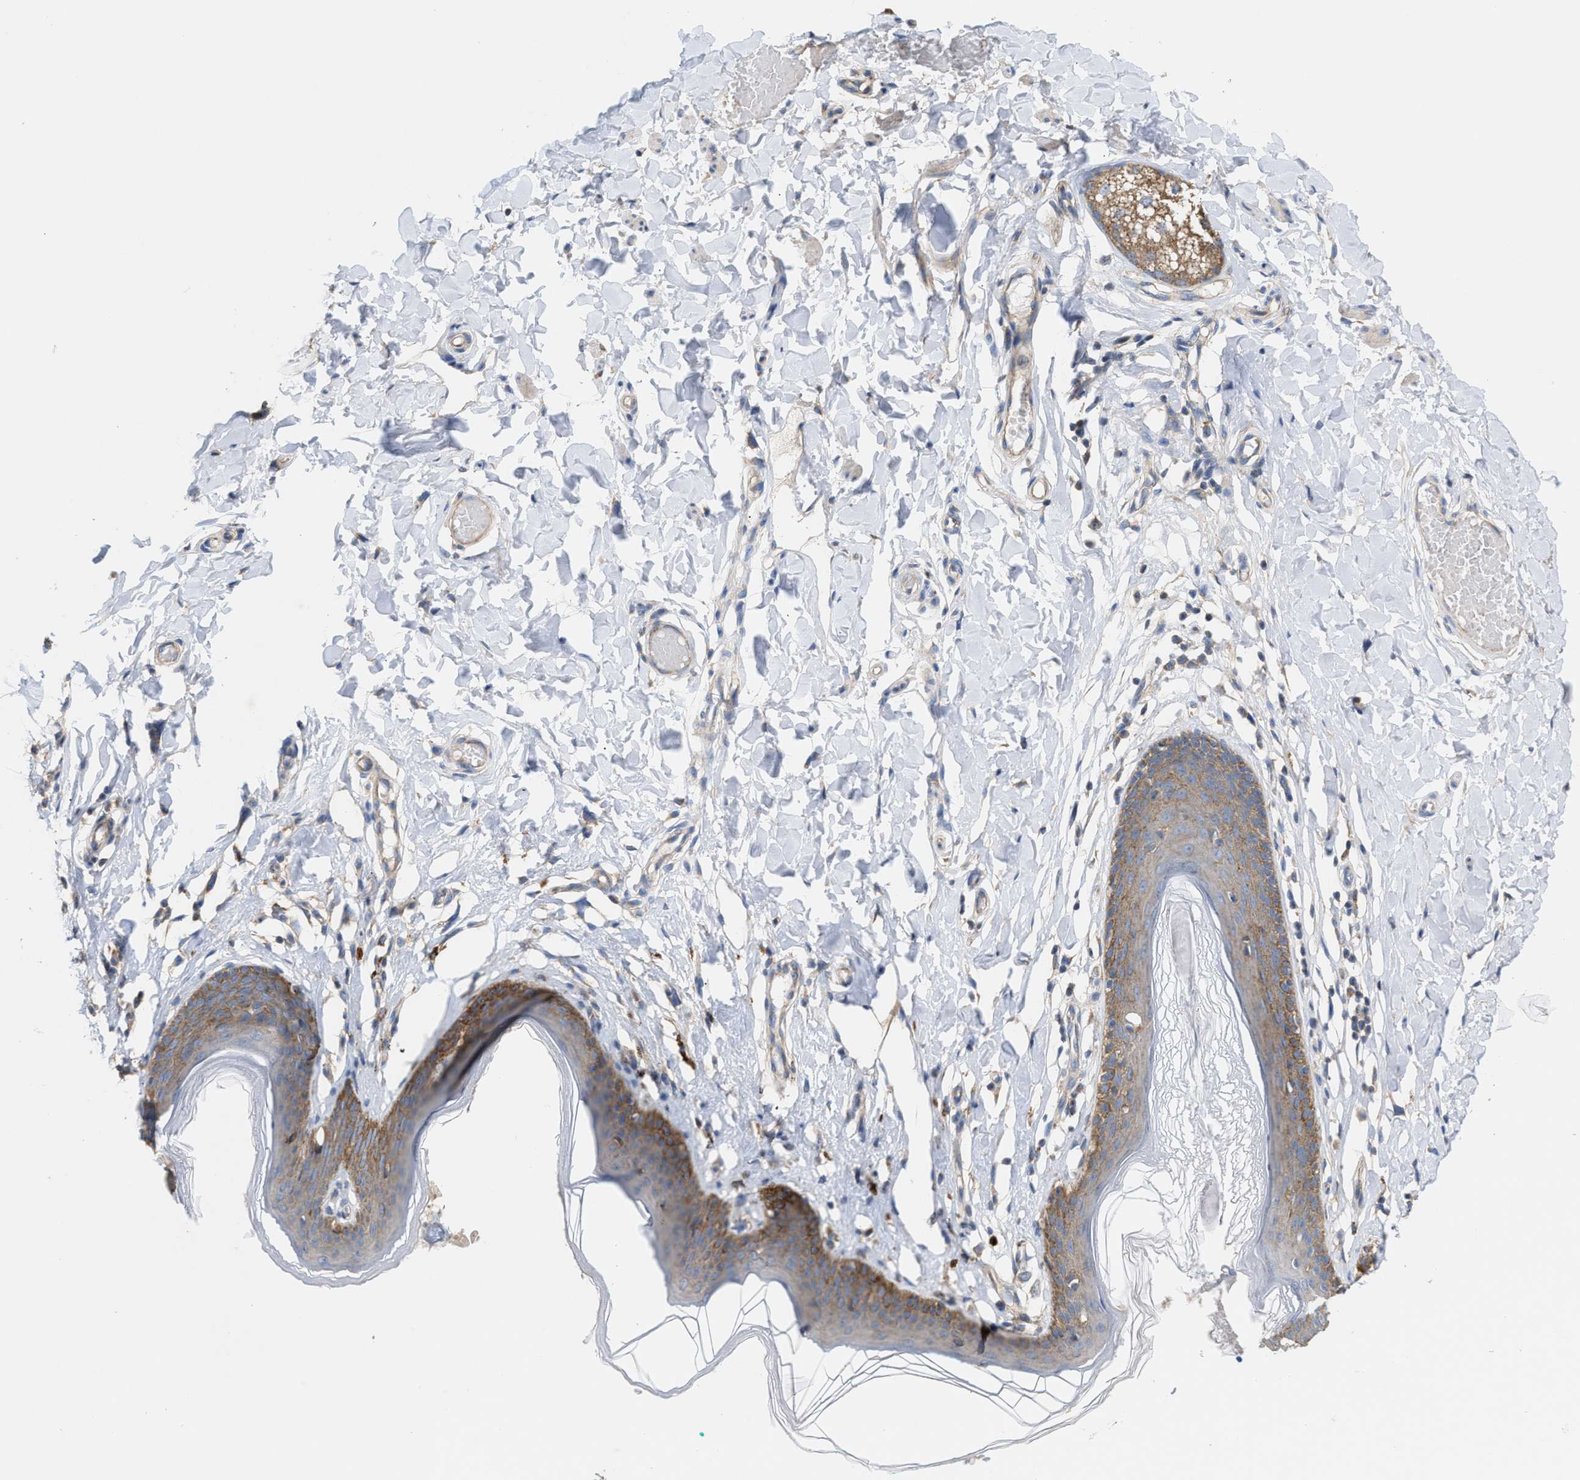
{"staining": {"intensity": "moderate", "quantity": ">75%", "location": "cytoplasmic/membranous"}, "tissue": "skin", "cell_type": "Epidermal cells", "image_type": "normal", "snomed": [{"axis": "morphology", "description": "Normal tissue, NOS"}, {"axis": "topography", "description": "Vulva"}], "caption": "Moderate cytoplasmic/membranous staining is present in about >75% of epidermal cells in unremarkable skin. The staining is performed using DAB brown chromogen to label protein expression. The nuclei are counter-stained blue using hematoxylin.", "gene": "OXSM", "patient": {"sex": "female", "age": 66}}